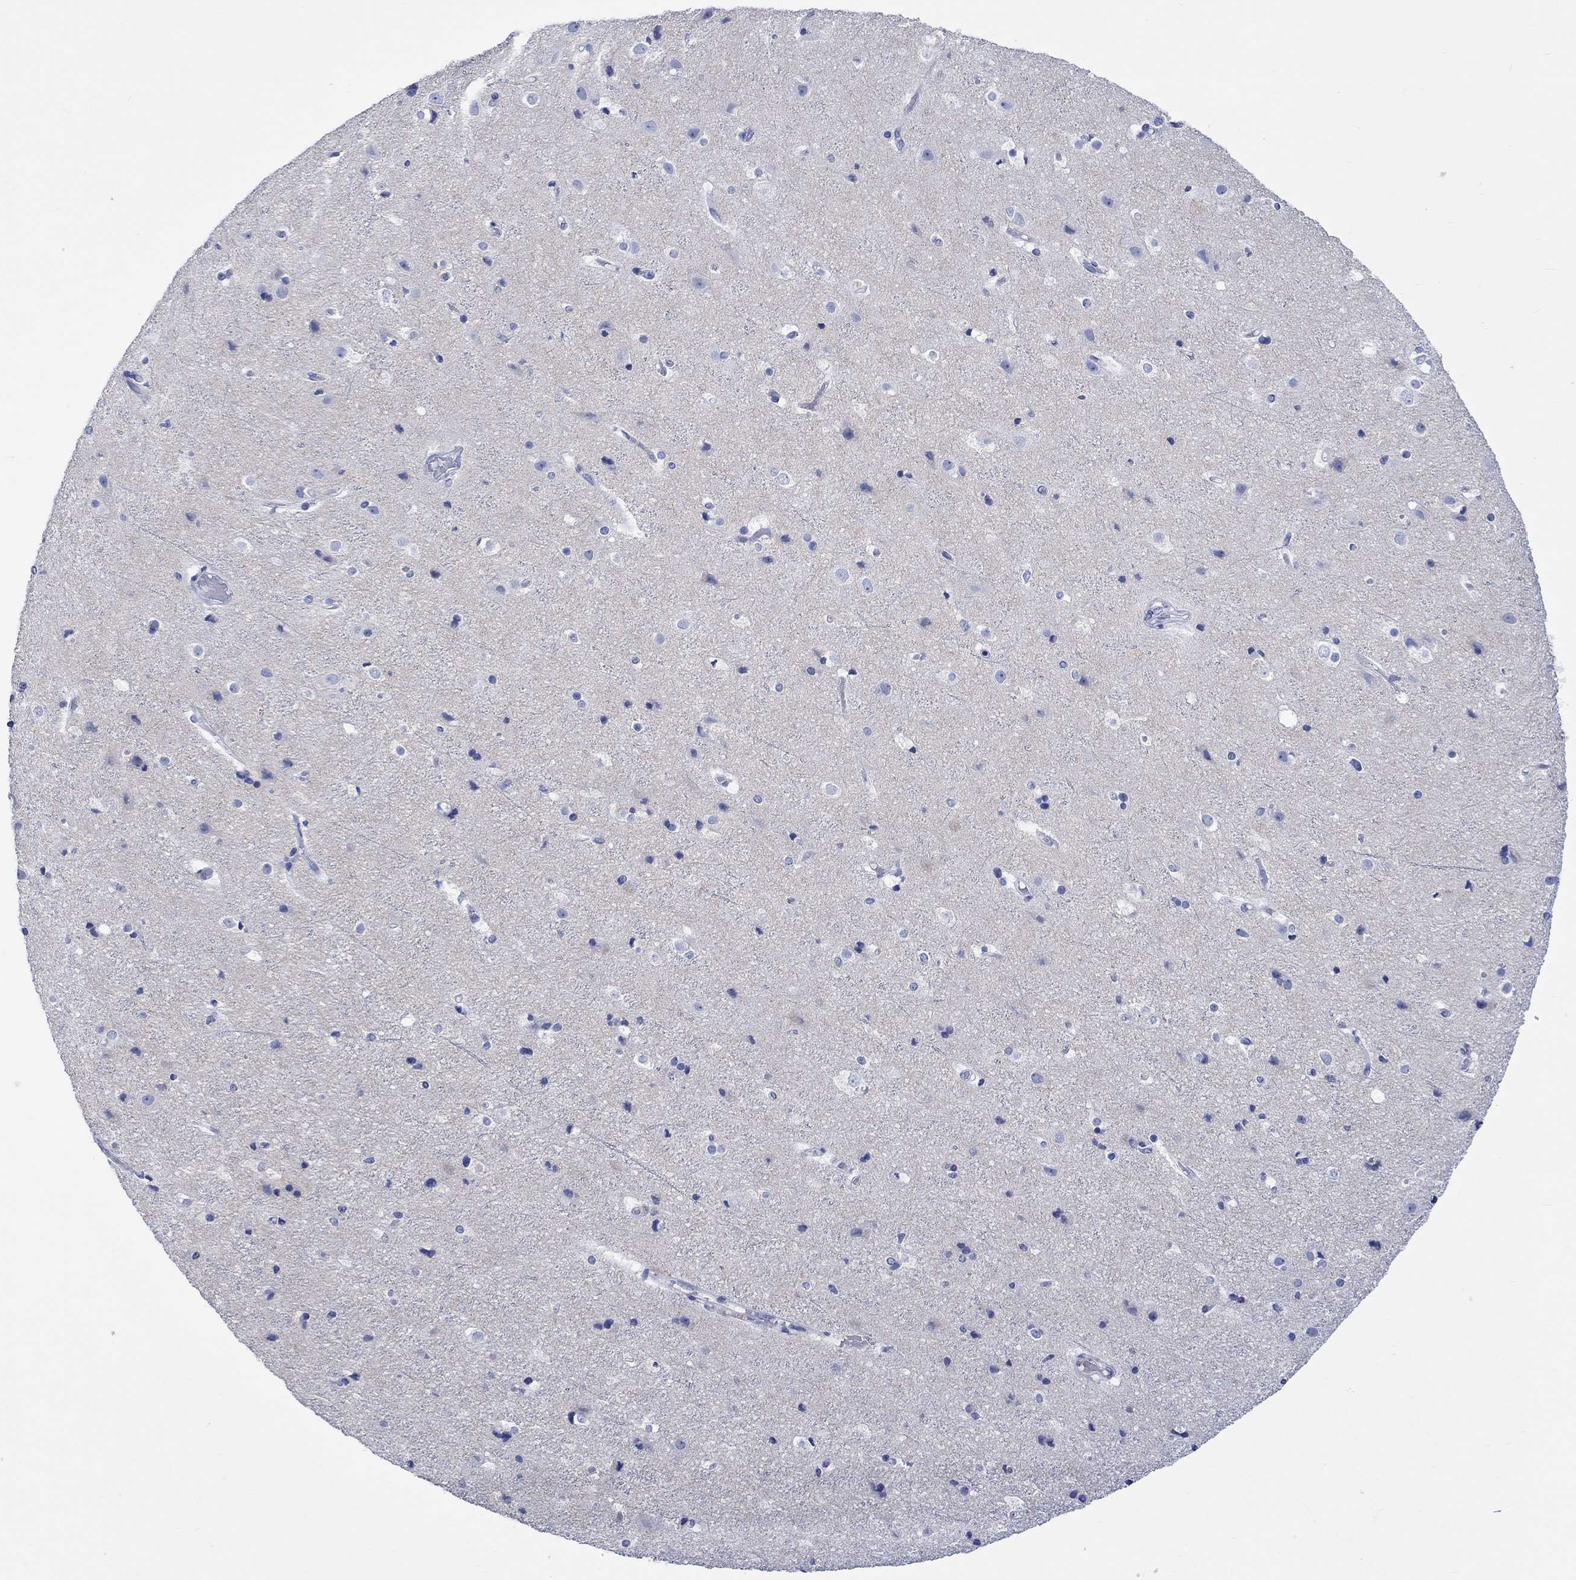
{"staining": {"intensity": "negative", "quantity": "none", "location": "none"}, "tissue": "cerebral cortex", "cell_type": "Endothelial cells", "image_type": "normal", "snomed": [{"axis": "morphology", "description": "Normal tissue, NOS"}, {"axis": "topography", "description": "Cerebral cortex"}], "caption": "The photomicrograph shows no significant expression in endothelial cells of cerebral cortex. The staining is performed using DAB brown chromogen with nuclei counter-stained in using hematoxylin.", "gene": "CACNG3", "patient": {"sex": "female", "age": 52}}